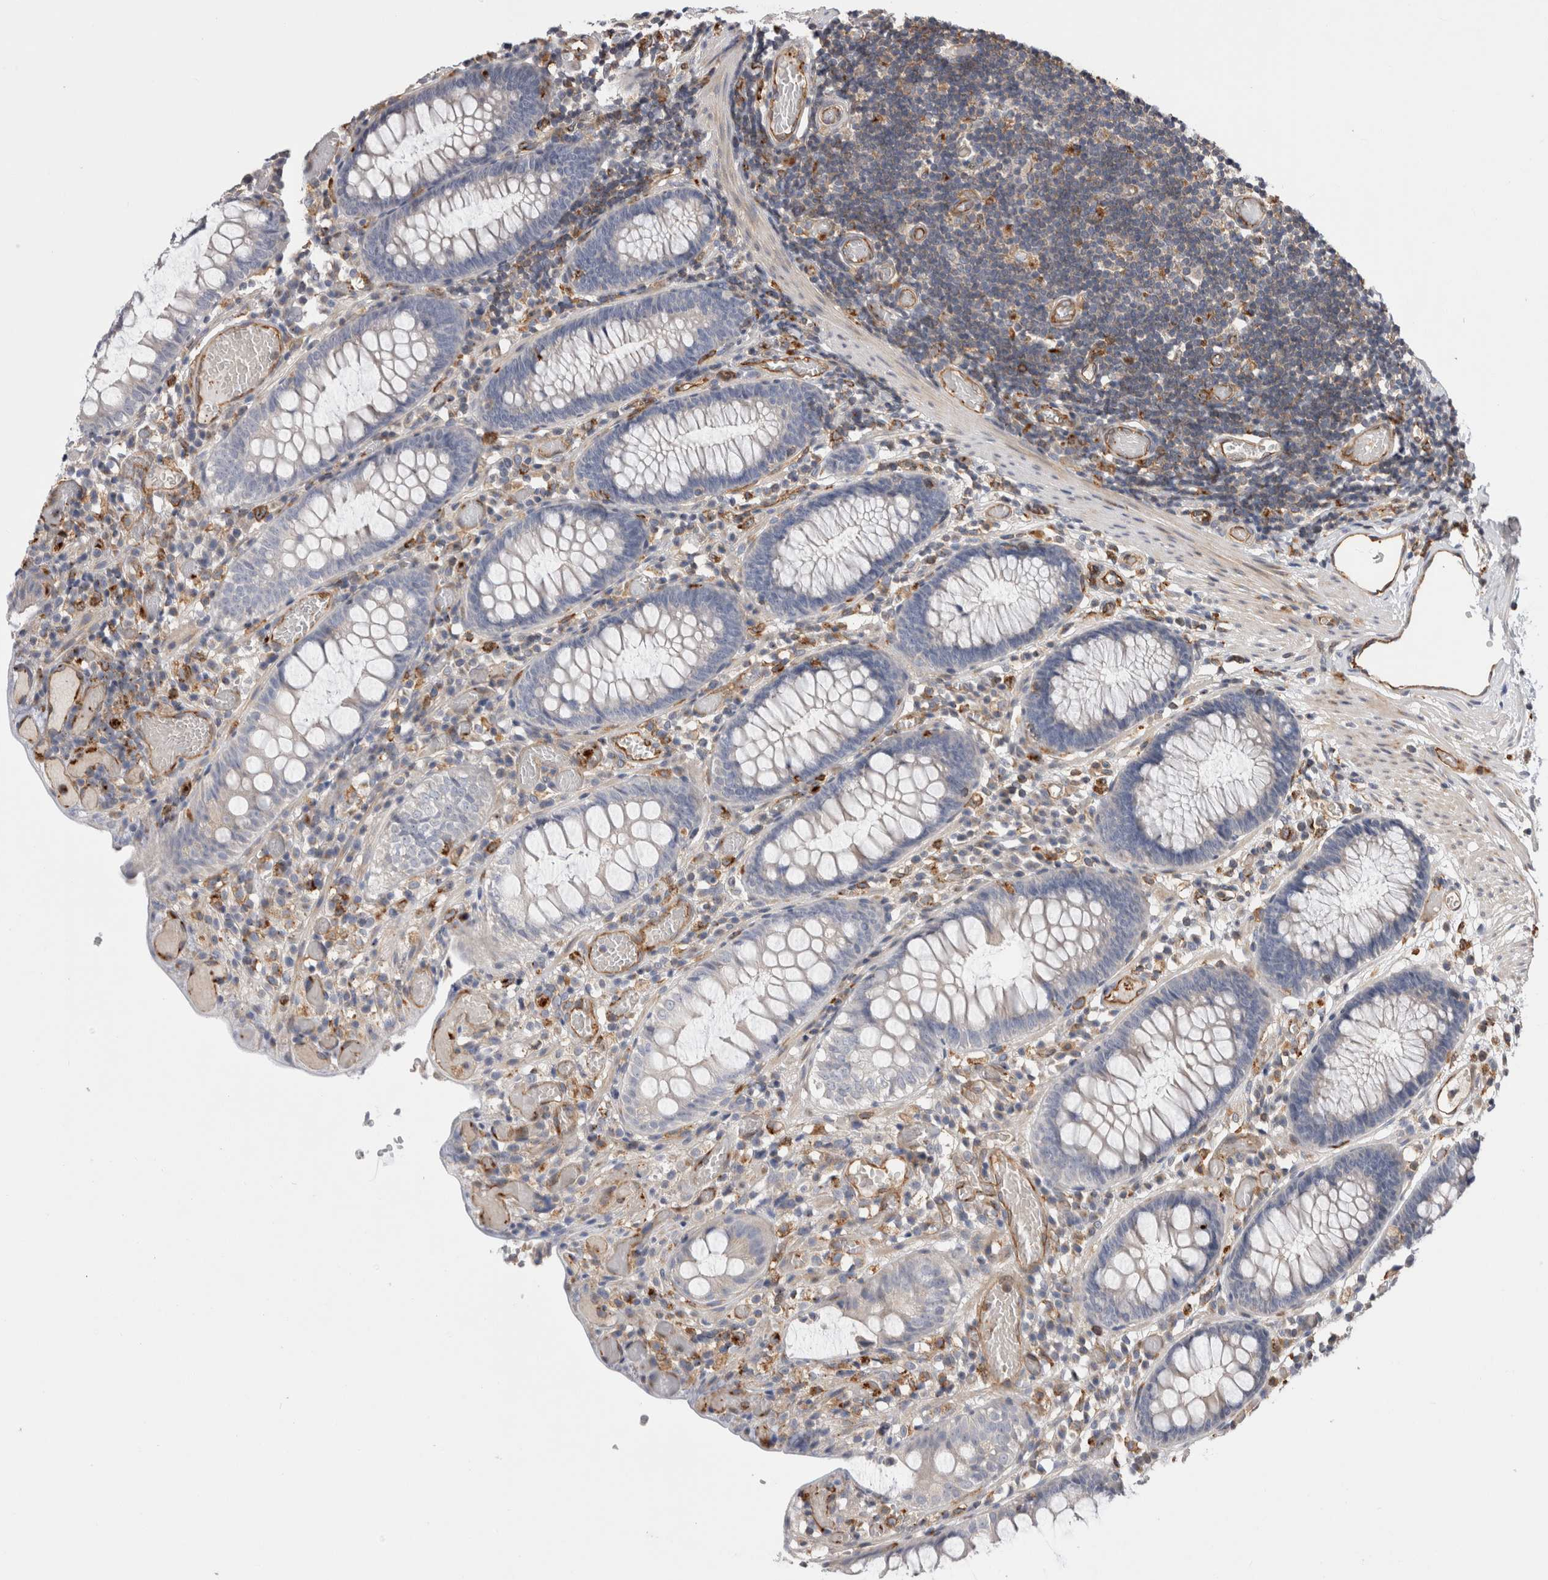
{"staining": {"intensity": "weak", "quantity": "25%-75%", "location": "cytoplasmic/membranous"}, "tissue": "colon", "cell_type": "Endothelial cells", "image_type": "normal", "snomed": [{"axis": "morphology", "description": "Normal tissue, NOS"}, {"axis": "topography", "description": "Colon"}], "caption": "Human colon stained with a brown dye displays weak cytoplasmic/membranous positive positivity in about 25%-75% of endothelial cells.", "gene": "BNIP2", "patient": {"sex": "male", "age": 14}}